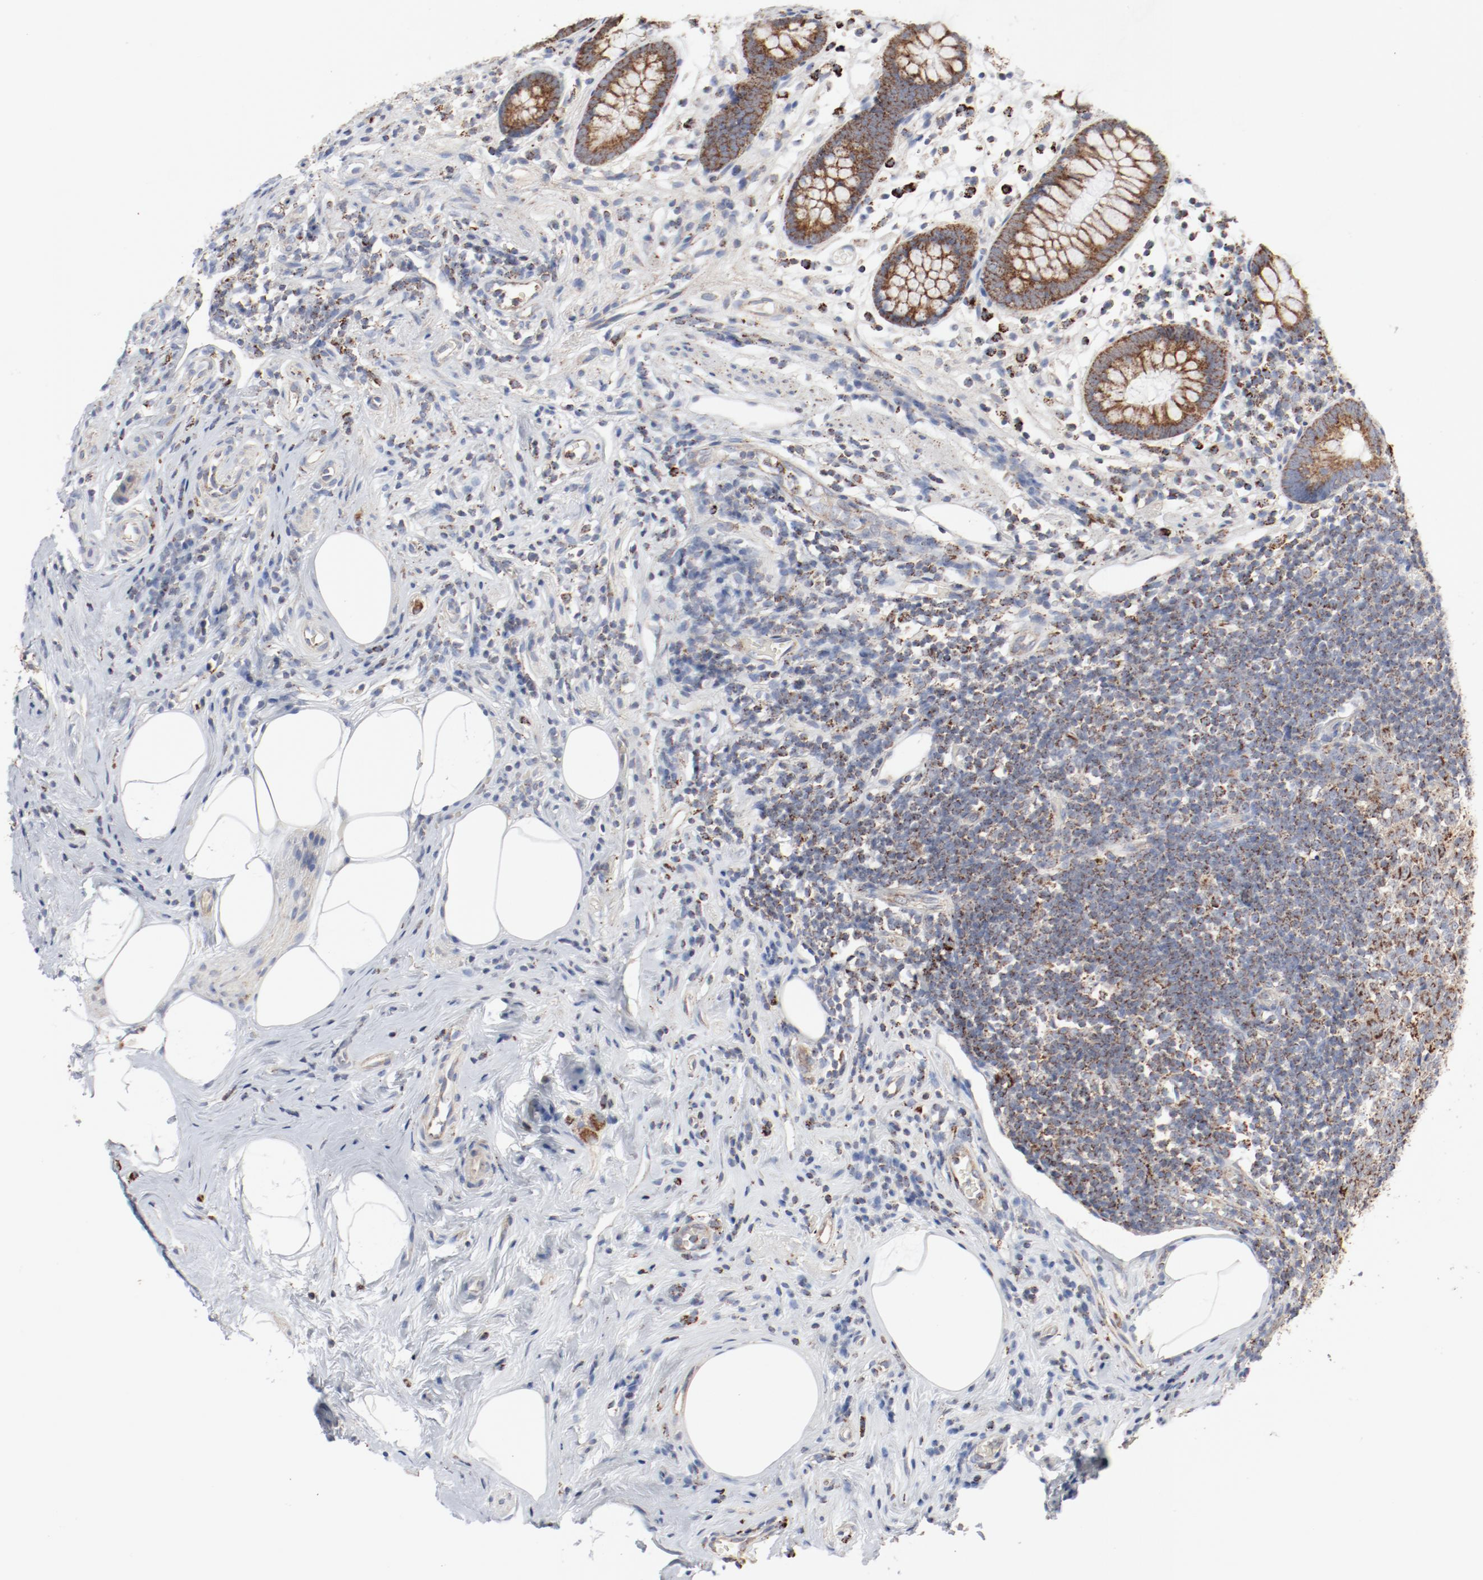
{"staining": {"intensity": "strong", "quantity": ">75%", "location": "cytoplasmic/membranous"}, "tissue": "appendix", "cell_type": "Glandular cells", "image_type": "normal", "snomed": [{"axis": "morphology", "description": "Normal tissue, NOS"}, {"axis": "topography", "description": "Appendix"}], "caption": "Immunohistochemistry (IHC) (DAB) staining of unremarkable appendix displays strong cytoplasmic/membranous protein expression in about >75% of glandular cells. The protein of interest is shown in brown color, while the nuclei are stained blue.", "gene": "SETD3", "patient": {"sex": "male", "age": 38}}